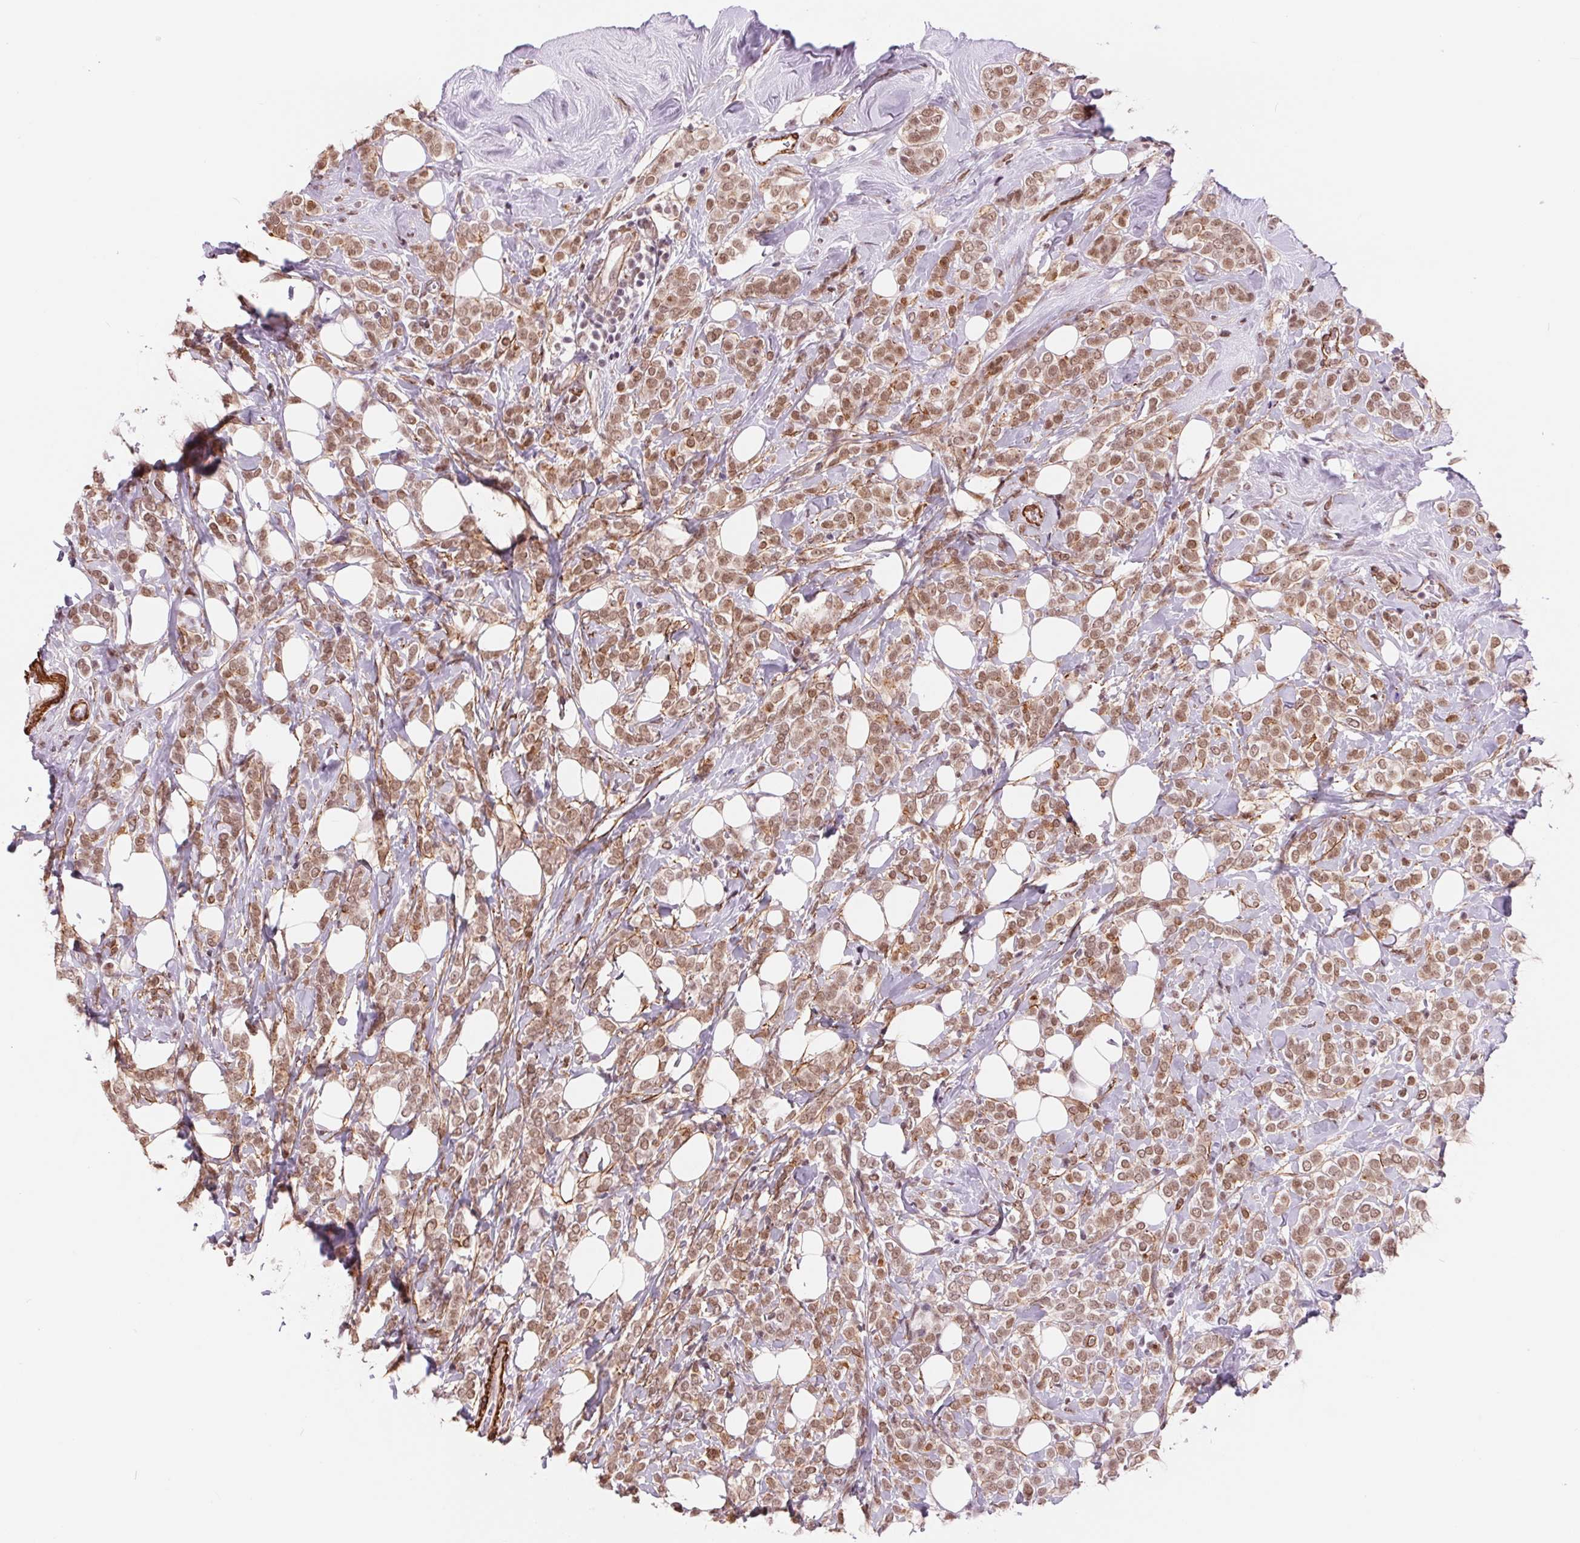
{"staining": {"intensity": "moderate", "quantity": ">75%", "location": "nuclear"}, "tissue": "breast cancer", "cell_type": "Tumor cells", "image_type": "cancer", "snomed": [{"axis": "morphology", "description": "Lobular carcinoma"}, {"axis": "topography", "description": "Breast"}], "caption": "Approximately >75% of tumor cells in breast lobular carcinoma reveal moderate nuclear protein expression as visualized by brown immunohistochemical staining.", "gene": "BCAT1", "patient": {"sex": "female", "age": 49}}